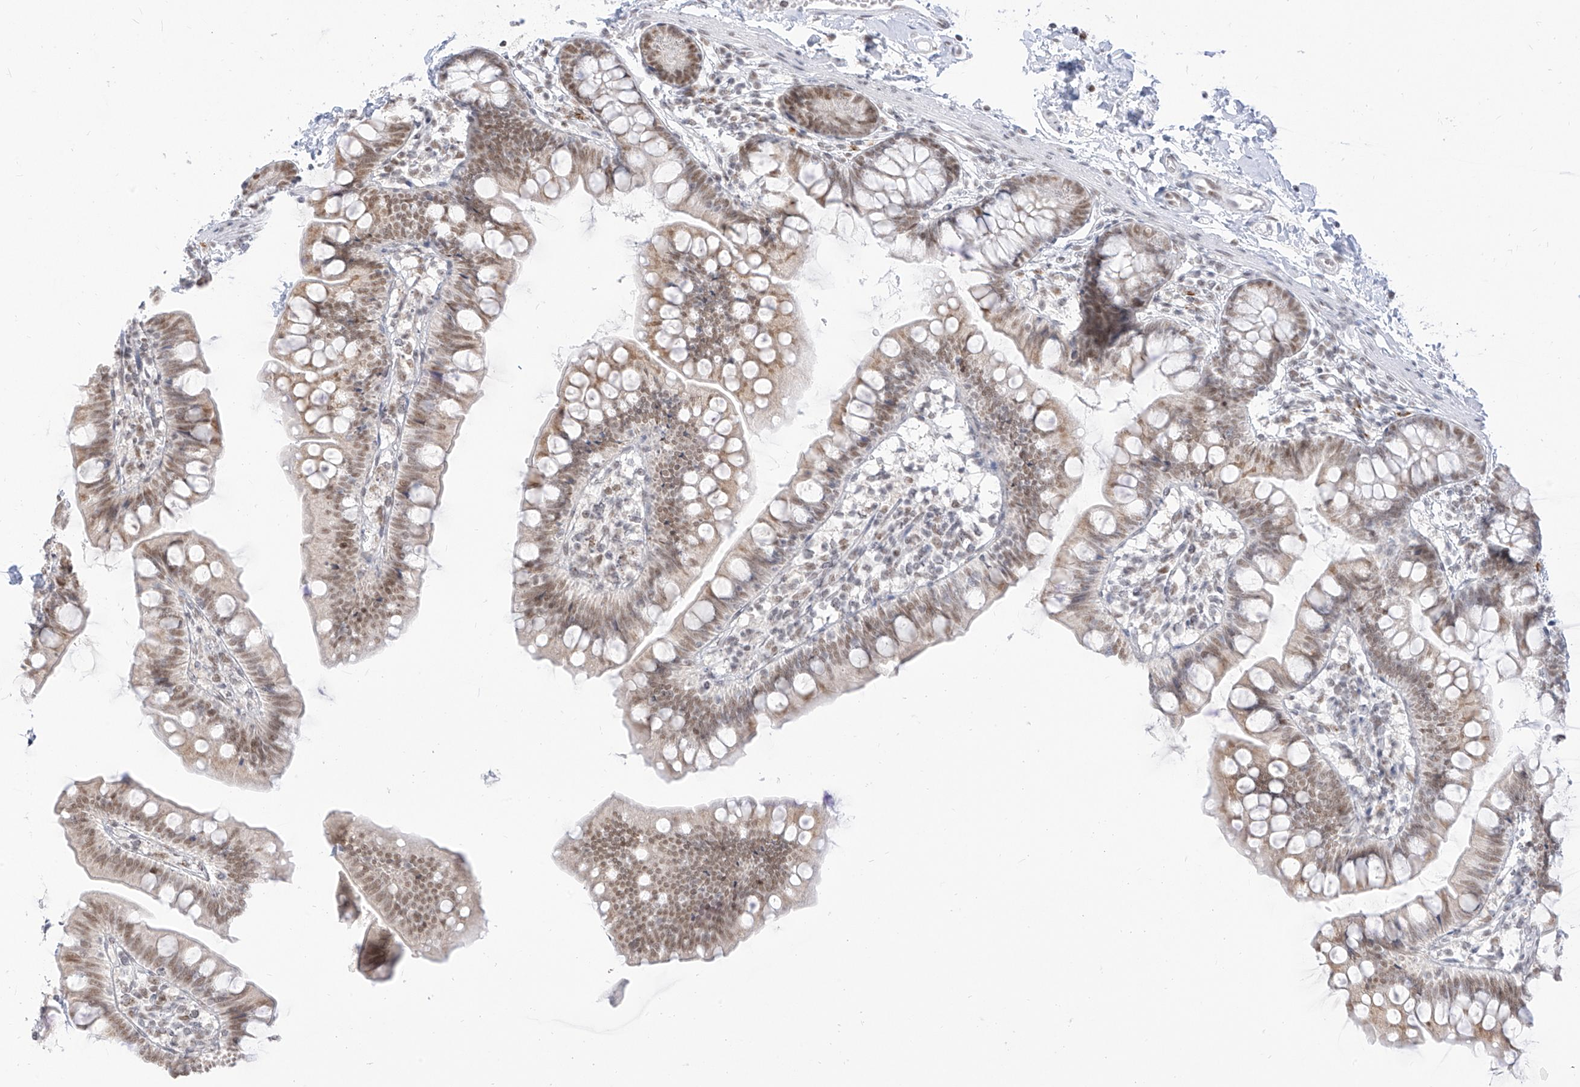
{"staining": {"intensity": "moderate", "quantity": "25%-75%", "location": "nuclear"}, "tissue": "small intestine", "cell_type": "Glandular cells", "image_type": "normal", "snomed": [{"axis": "morphology", "description": "Normal tissue, NOS"}, {"axis": "topography", "description": "Small intestine"}], "caption": "Immunohistochemical staining of unremarkable small intestine demonstrates 25%-75% levels of moderate nuclear protein staining in approximately 25%-75% of glandular cells.", "gene": "SUPT5H", "patient": {"sex": "male", "age": 7}}